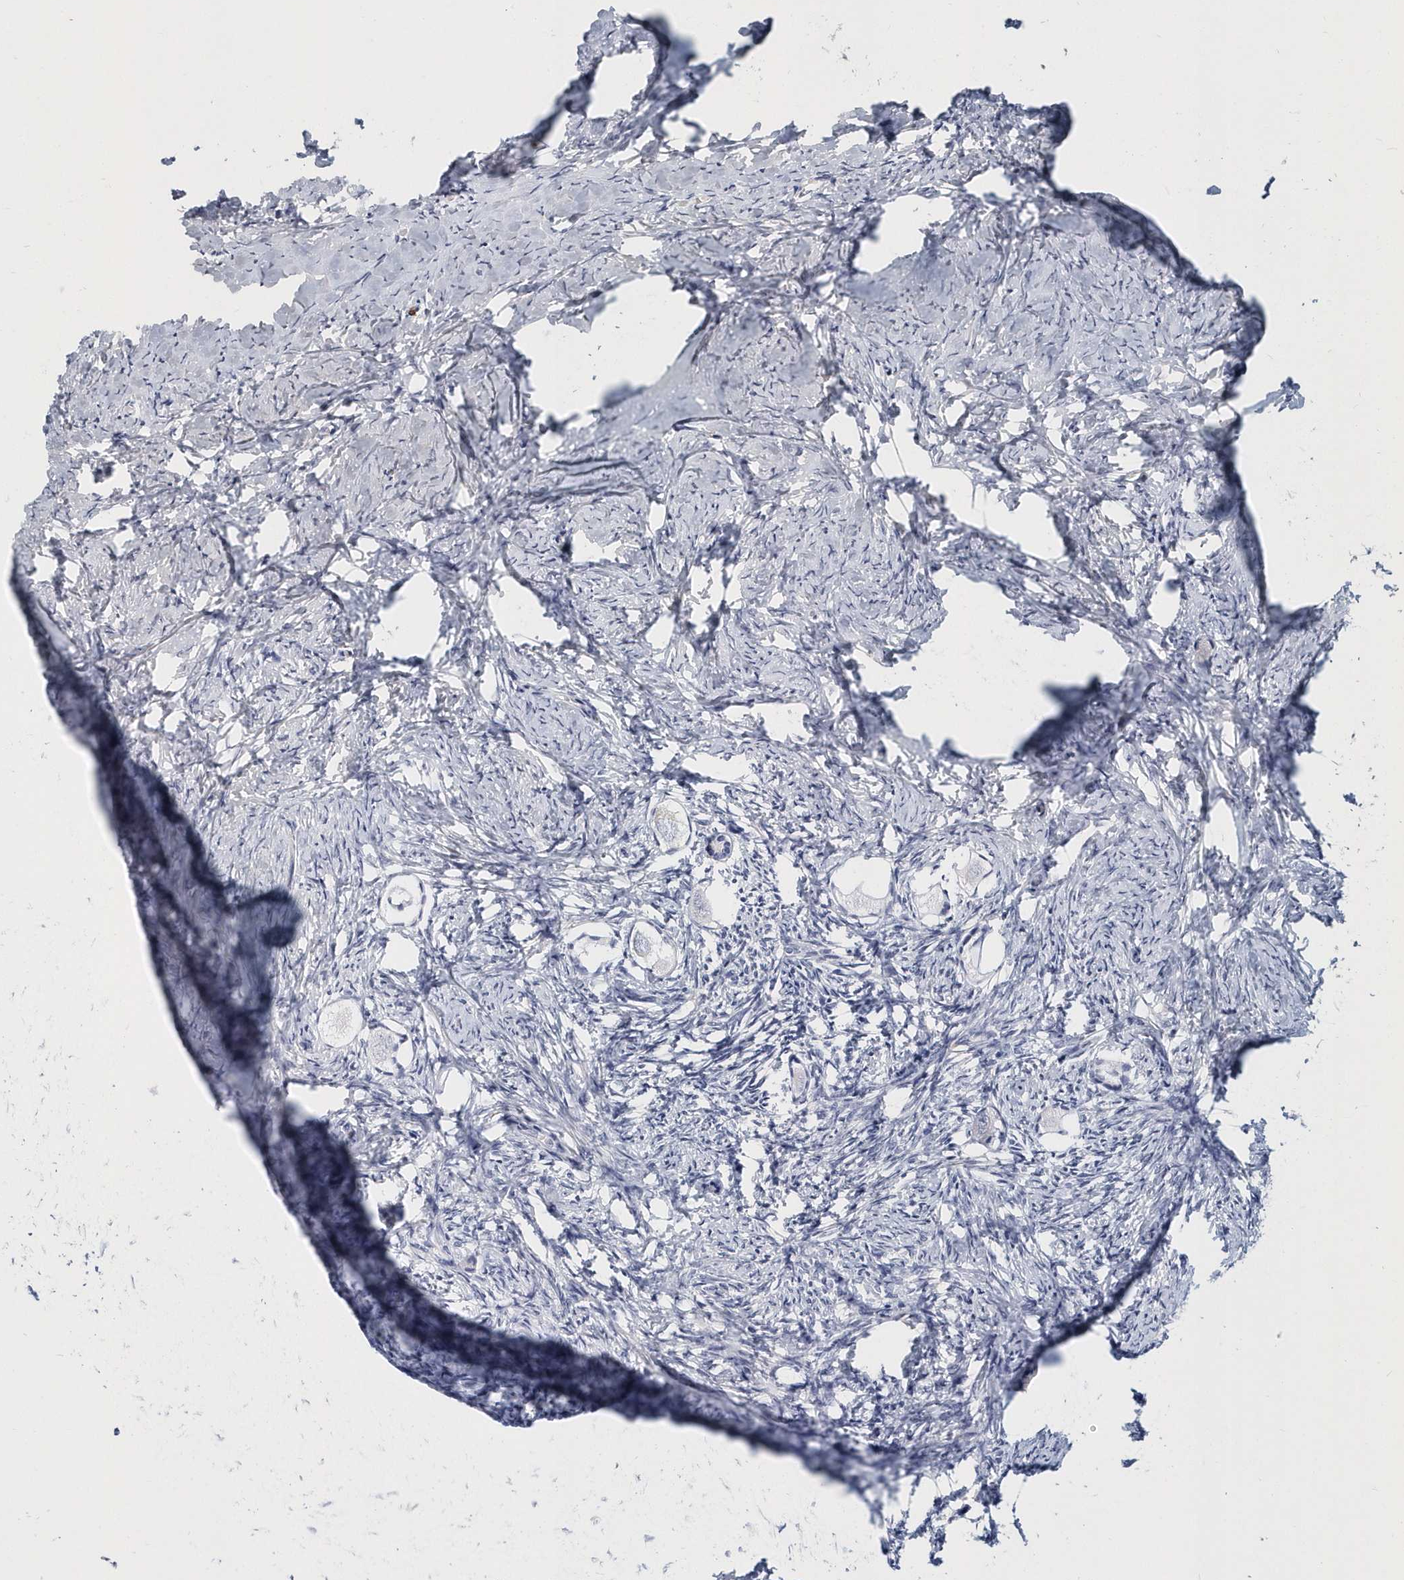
{"staining": {"intensity": "negative", "quantity": "none", "location": "none"}, "tissue": "ovary", "cell_type": "Follicle cells", "image_type": "normal", "snomed": [{"axis": "morphology", "description": "Normal tissue, NOS"}, {"axis": "topography", "description": "Ovary"}], "caption": "This micrograph is of normal ovary stained with IHC to label a protein in brown with the nuclei are counter-stained blue. There is no positivity in follicle cells.", "gene": "ITGA2B", "patient": {"sex": "female", "age": 27}}